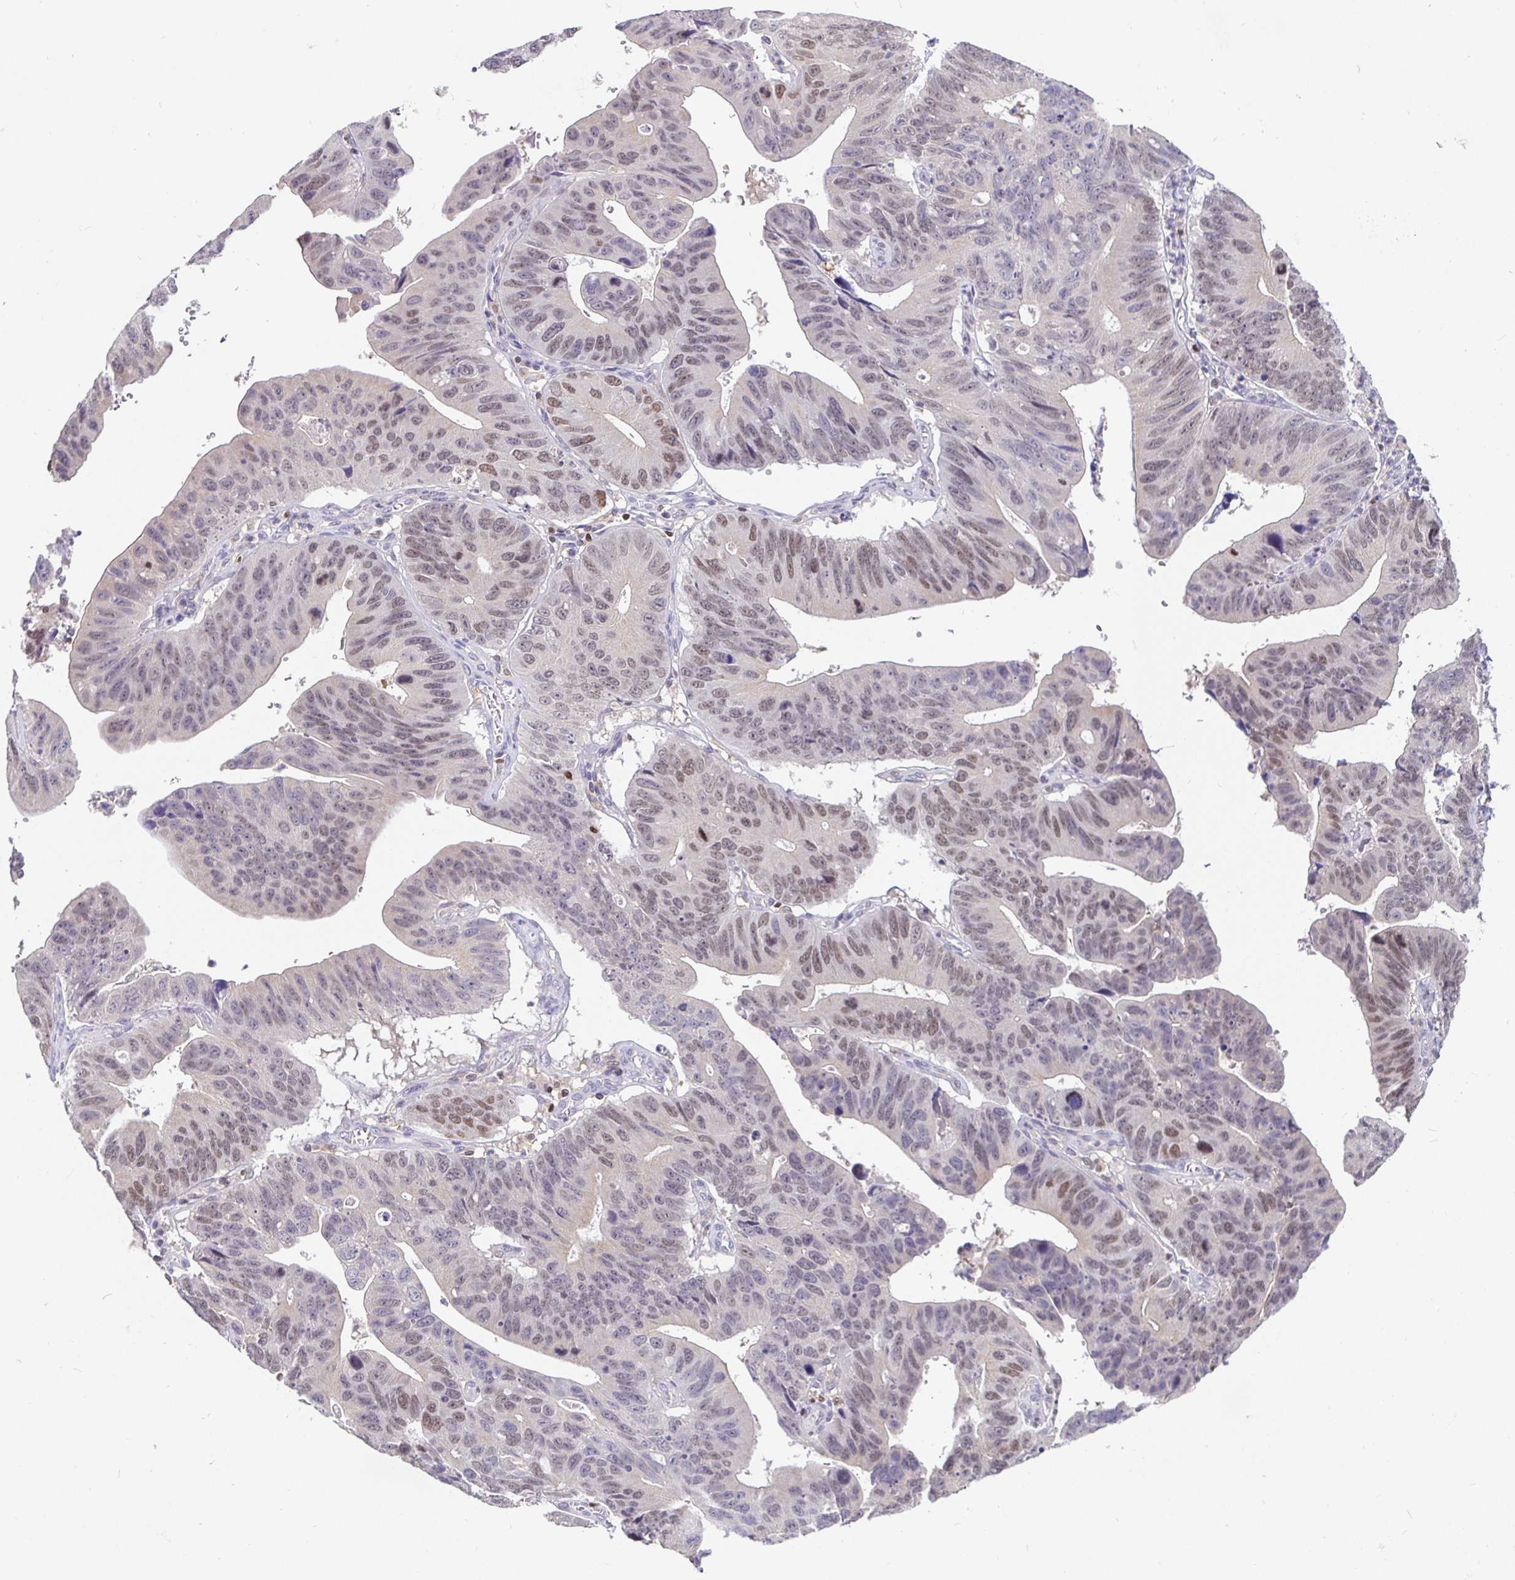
{"staining": {"intensity": "weak", "quantity": "25%-75%", "location": "cytoplasmic/membranous,nuclear"}, "tissue": "stomach cancer", "cell_type": "Tumor cells", "image_type": "cancer", "snomed": [{"axis": "morphology", "description": "Adenocarcinoma, NOS"}, {"axis": "topography", "description": "Stomach"}], "caption": "IHC staining of adenocarcinoma (stomach), which shows low levels of weak cytoplasmic/membranous and nuclear staining in approximately 25%-75% of tumor cells indicating weak cytoplasmic/membranous and nuclear protein staining. The staining was performed using DAB (brown) for protein detection and nuclei were counterstained in hematoxylin (blue).", "gene": "SATB1", "patient": {"sex": "male", "age": 59}}